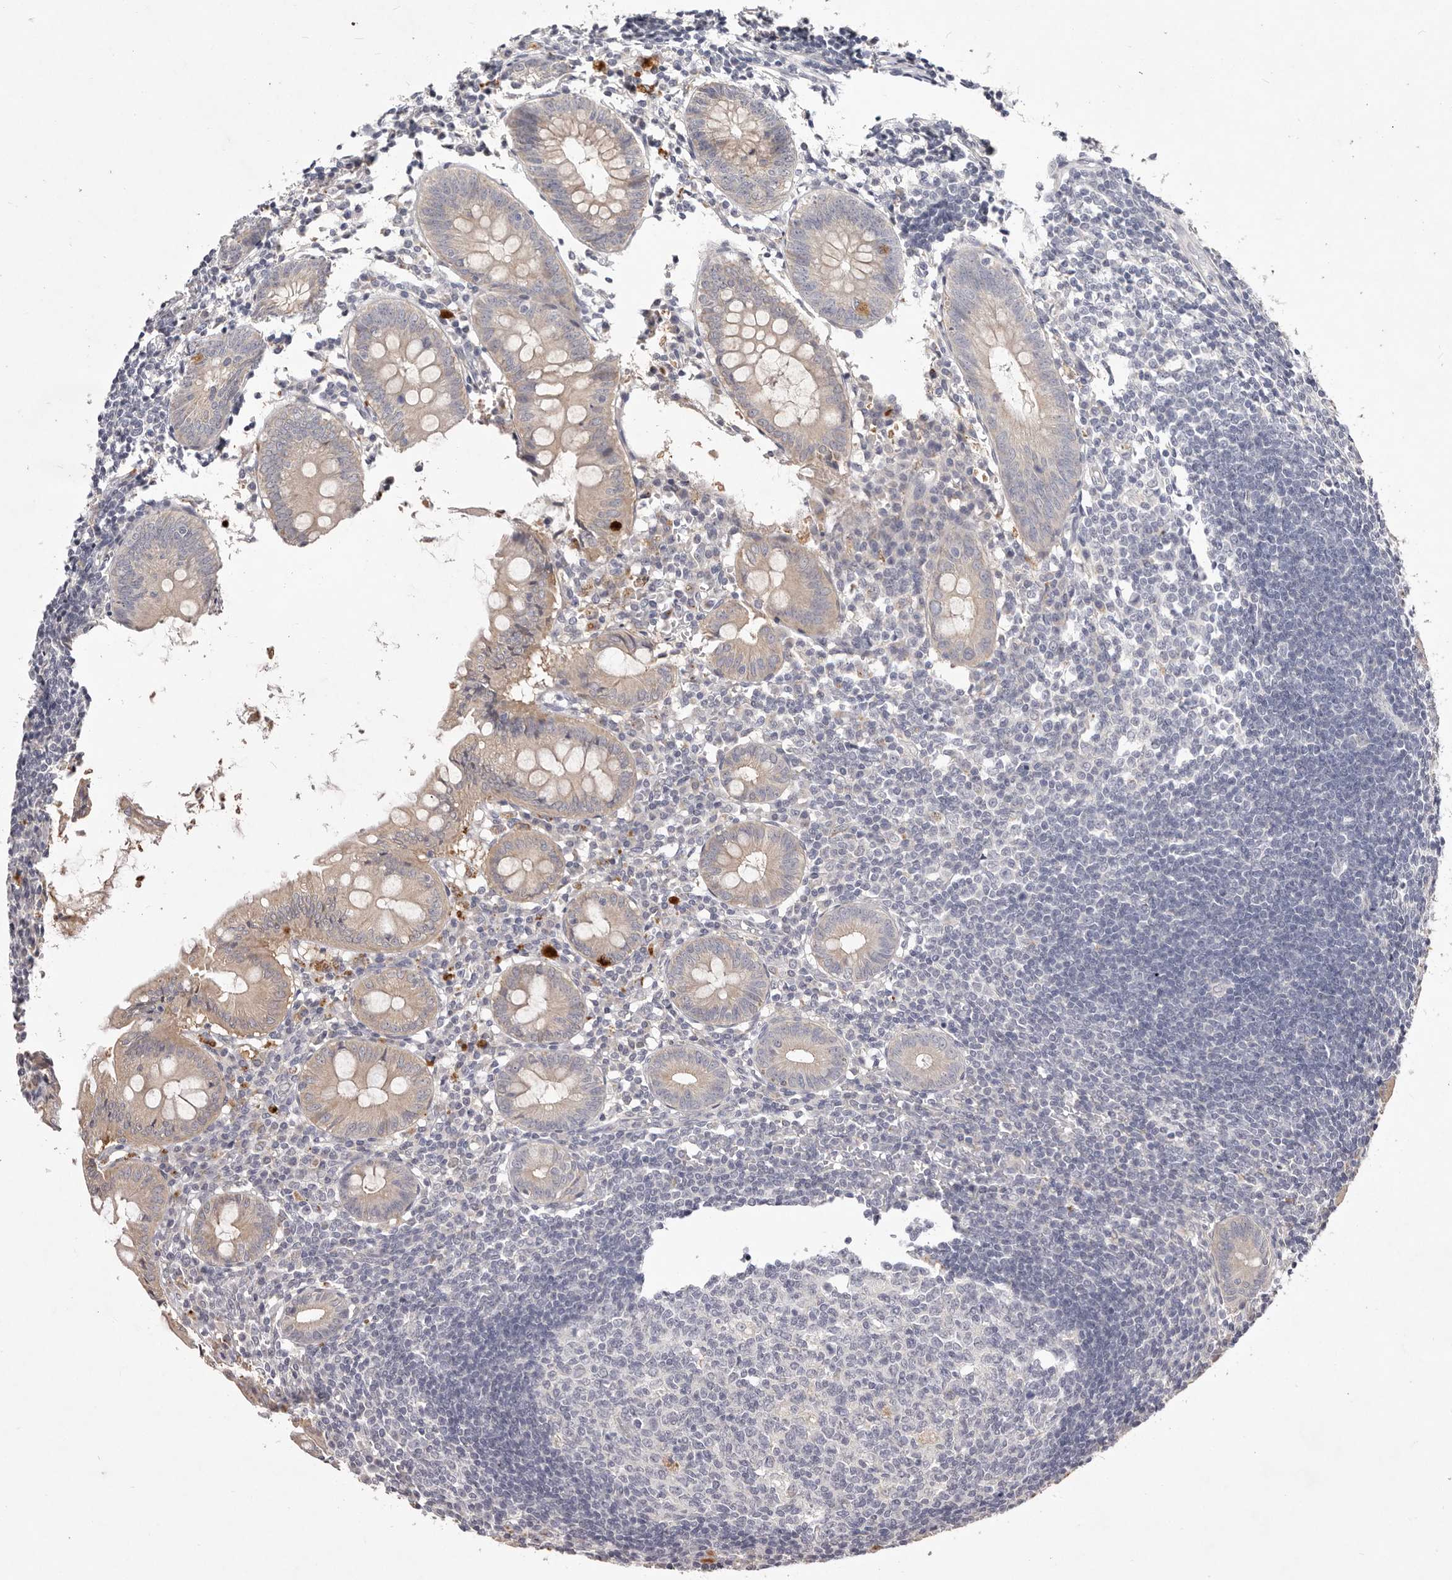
{"staining": {"intensity": "moderate", "quantity": "<25%", "location": "cytoplasmic/membranous"}, "tissue": "appendix", "cell_type": "Glandular cells", "image_type": "normal", "snomed": [{"axis": "morphology", "description": "Normal tissue, NOS"}, {"axis": "topography", "description": "Appendix"}], "caption": "Protein staining demonstrates moderate cytoplasmic/membranous staining in about <25% of glandular cells in normal appendix.", "gene": "GARNL3", "patient": {"sex": "female", "age": 54}}